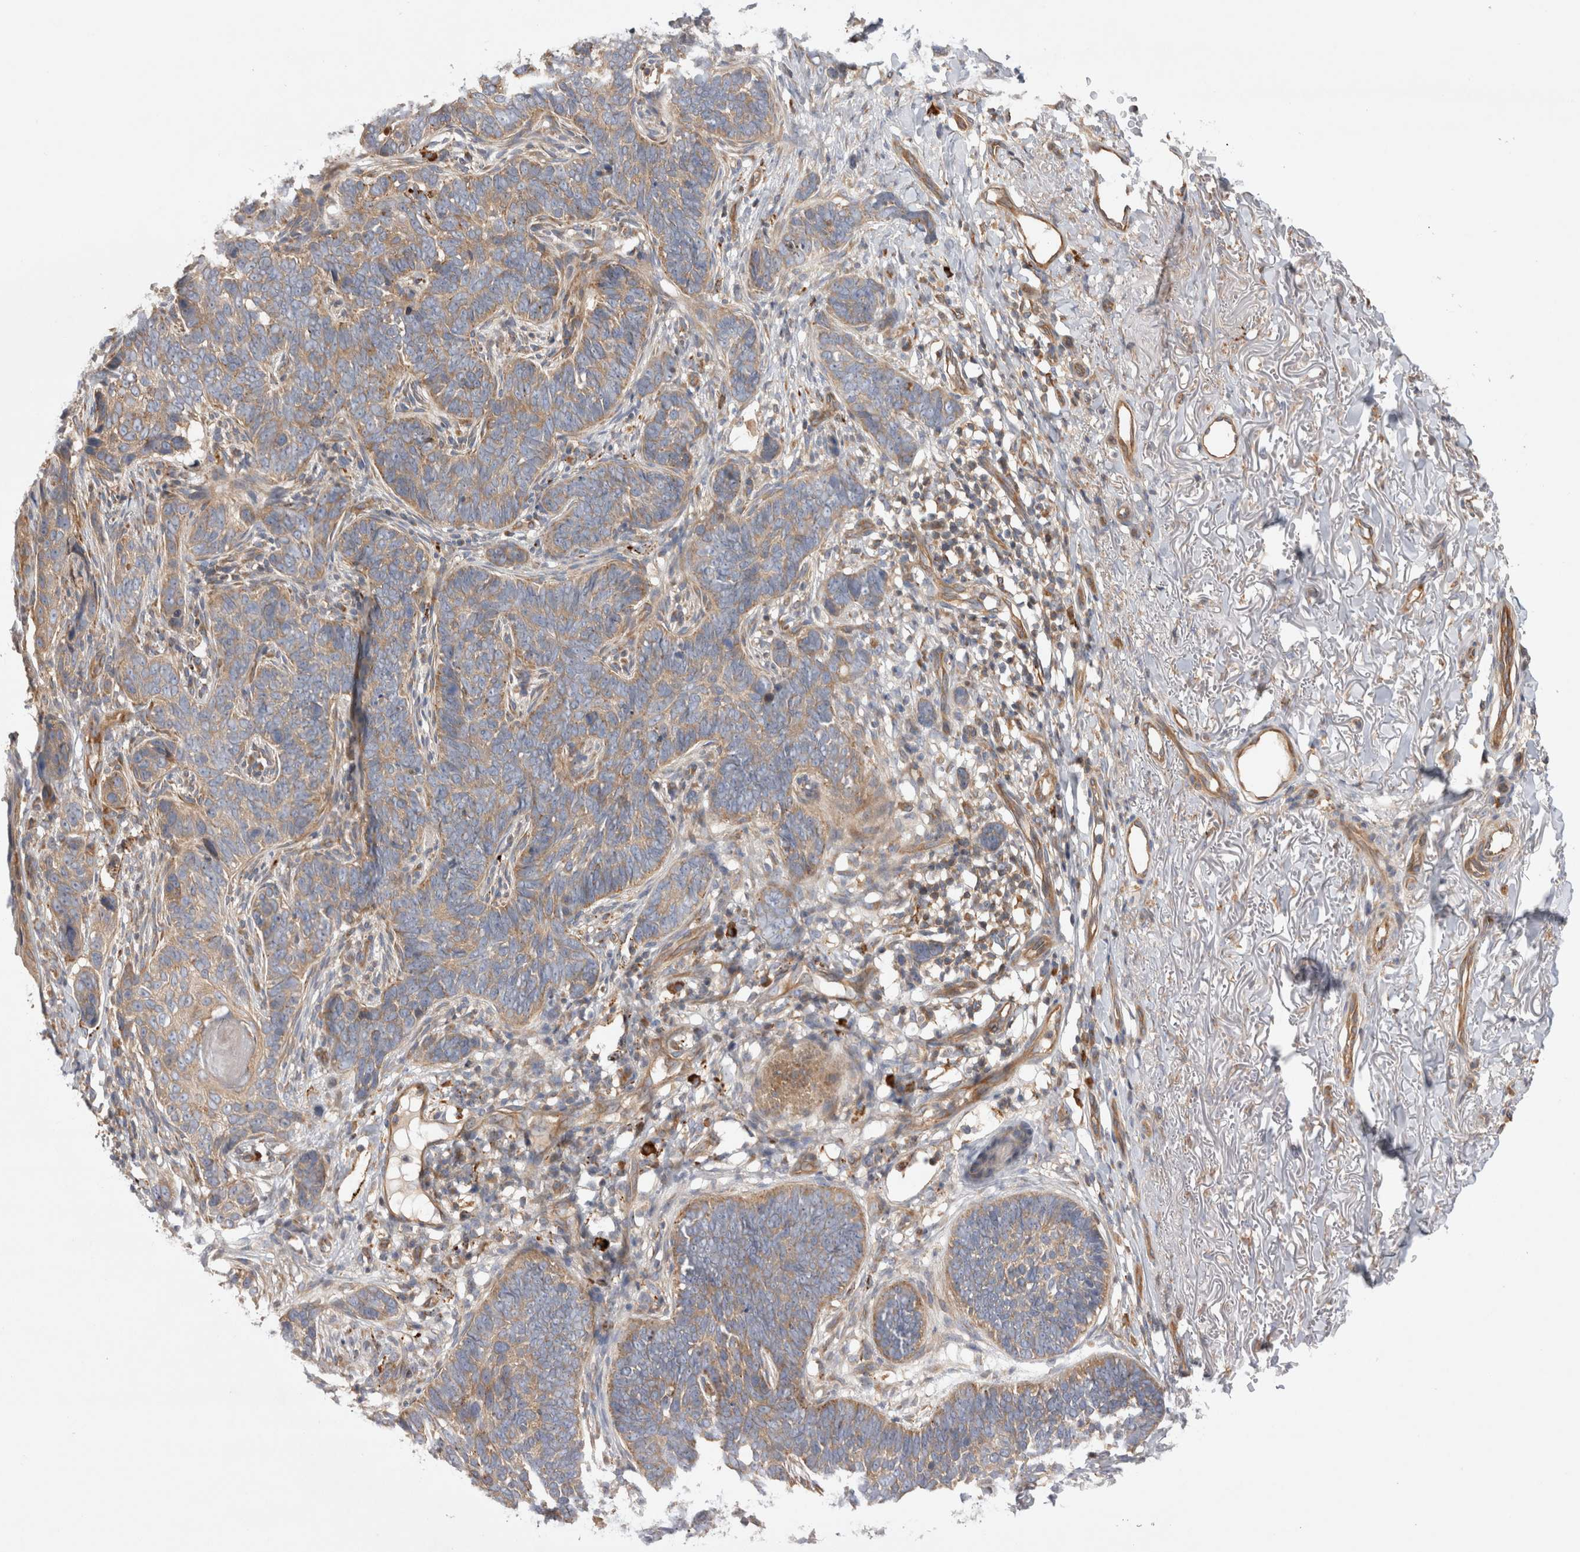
{"staining": {"intensity": "weak", "quantity": ">75%", "location": "cytoplasmic/membranous"}, "tissue": "skin cancer", "cell_type": "Tumor cells", "image_type": "cancer", "snomed": [{"axis": "morphology", "description": "Normal tissue, NOS"}, {"axis": "morphology", "description": "Basal cell carcinoma"}, {"axis": "topography", "description": "Skin"}], "caption": "There is low levels of weak cytoplasmic/membranous expression in tumor cells of basal cell carcinoma (skin), as demonstrated by immunohistochemical staining (brown color).", "gene": "PDCD10", "patient": {"sex": "male", "age": 77}}